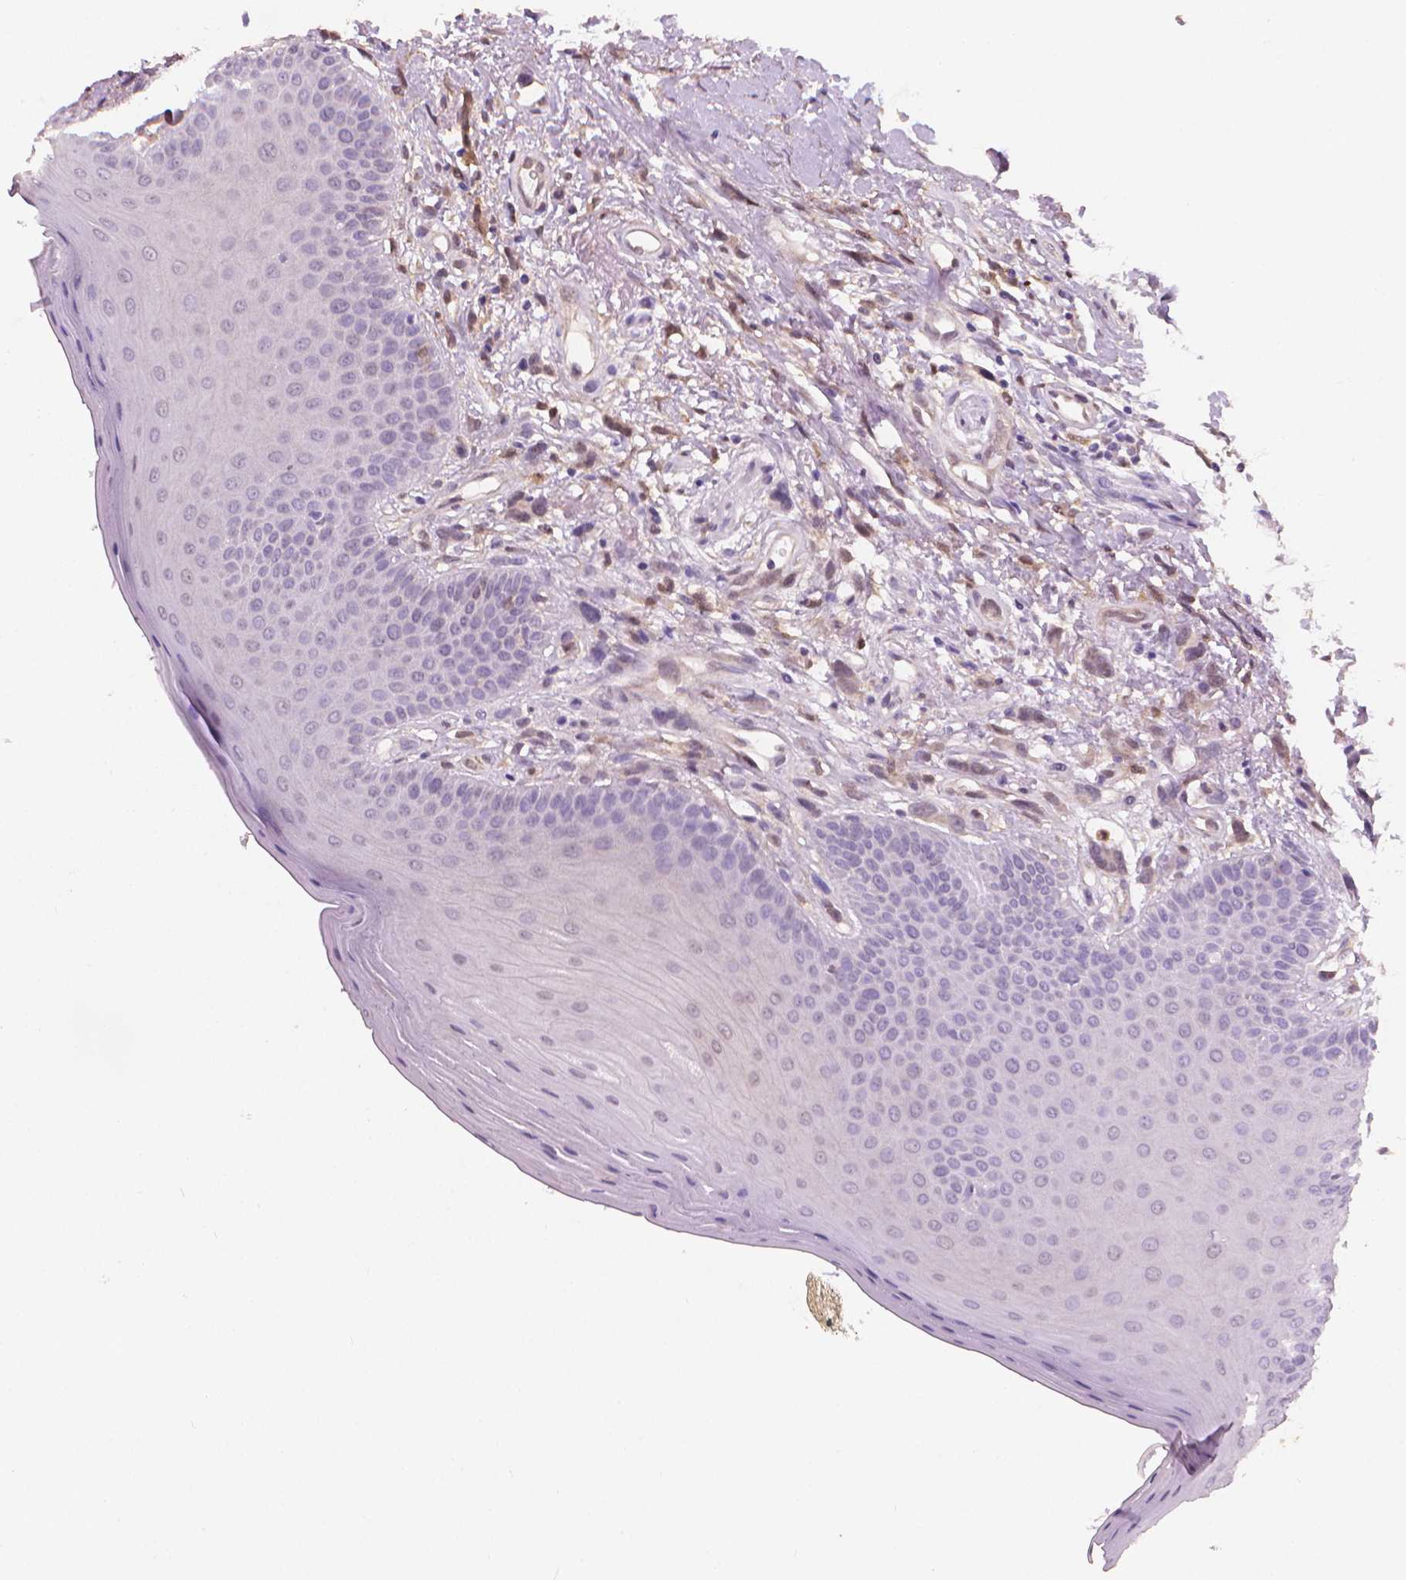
{"staining": {"intensity": "weak", "quantity": "<25%", "location": "nuclear"}, "tissue": "oral mucosa", "cell_type": "Squamous epithelial cells", "image_type": "normal", "snomed": [{"axis": "morphology", "description": "Normal tissue, NOS"}, {"axis": "morphology", "description": "Normal morphology"}, {"axis": "topography", "description": "Oral tissue"}], "caption": "DAB (3,3'-diaminobenzidine) immunohistochemical staining of normal oral mucosa exhibits no significant expression in squamous epithelial cells.", "gene": "TNFAIP2", "patient": {"sex": "female", "age": 76}}